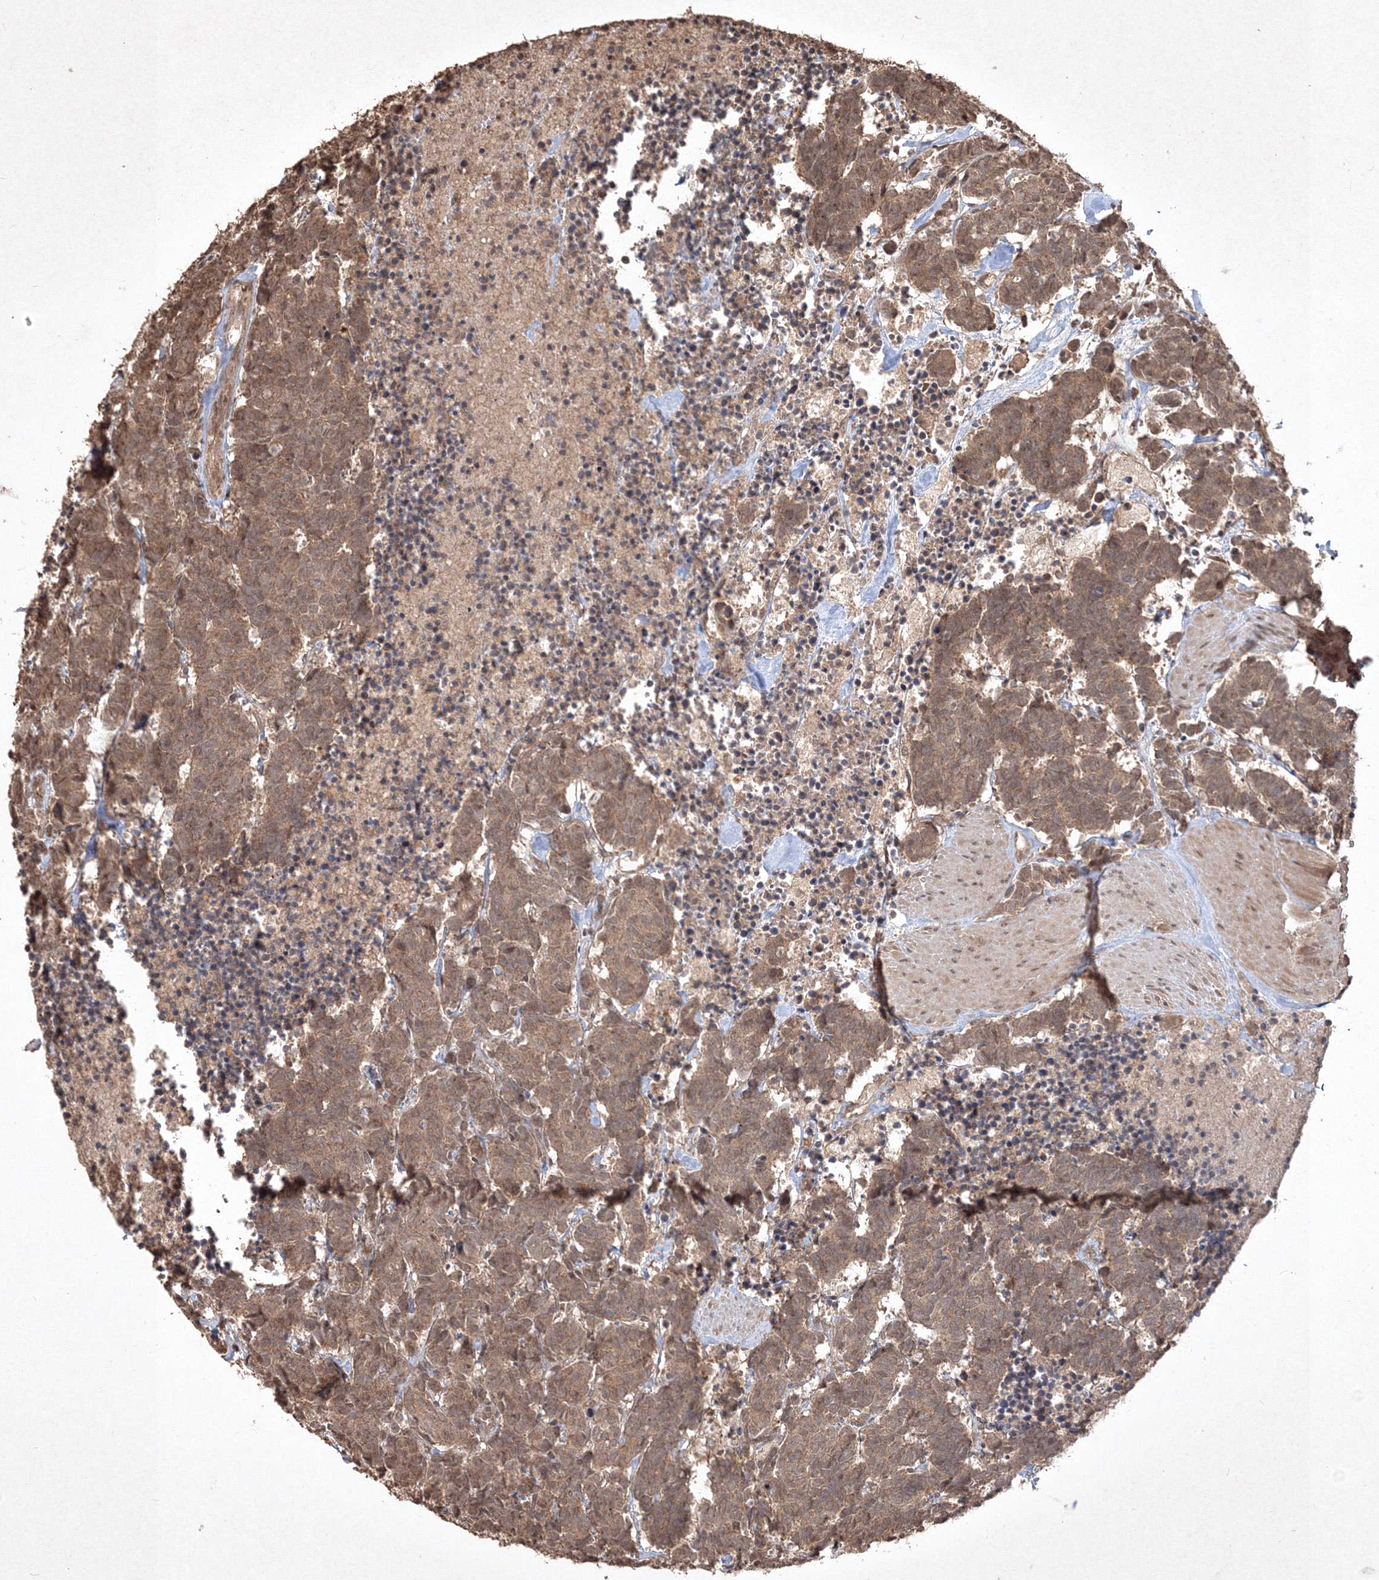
{"staining": {"intensity": "moderate", "quantity": ">75%", "location": "cytoplasmic/membranous"}, "tissue": "carcinoid", "cell_type": "Tumor cells", "image_type": "cancer", "snomed": [{"axis": "morphology", "description": "Carcinoma, NOS"}, {"axis": "morphology", "description": "Carcinoid, malignant, NOS"}, {"axis": "topography", "description": "Urinary bladder"}], "caption": "Tumor cells exhibit moderate cytoplasmic/membranous expression in about >75% of cells in carcinoid (malignant).", "gene": "PELI3", "patient": {"sex": "male", "age": 57}}